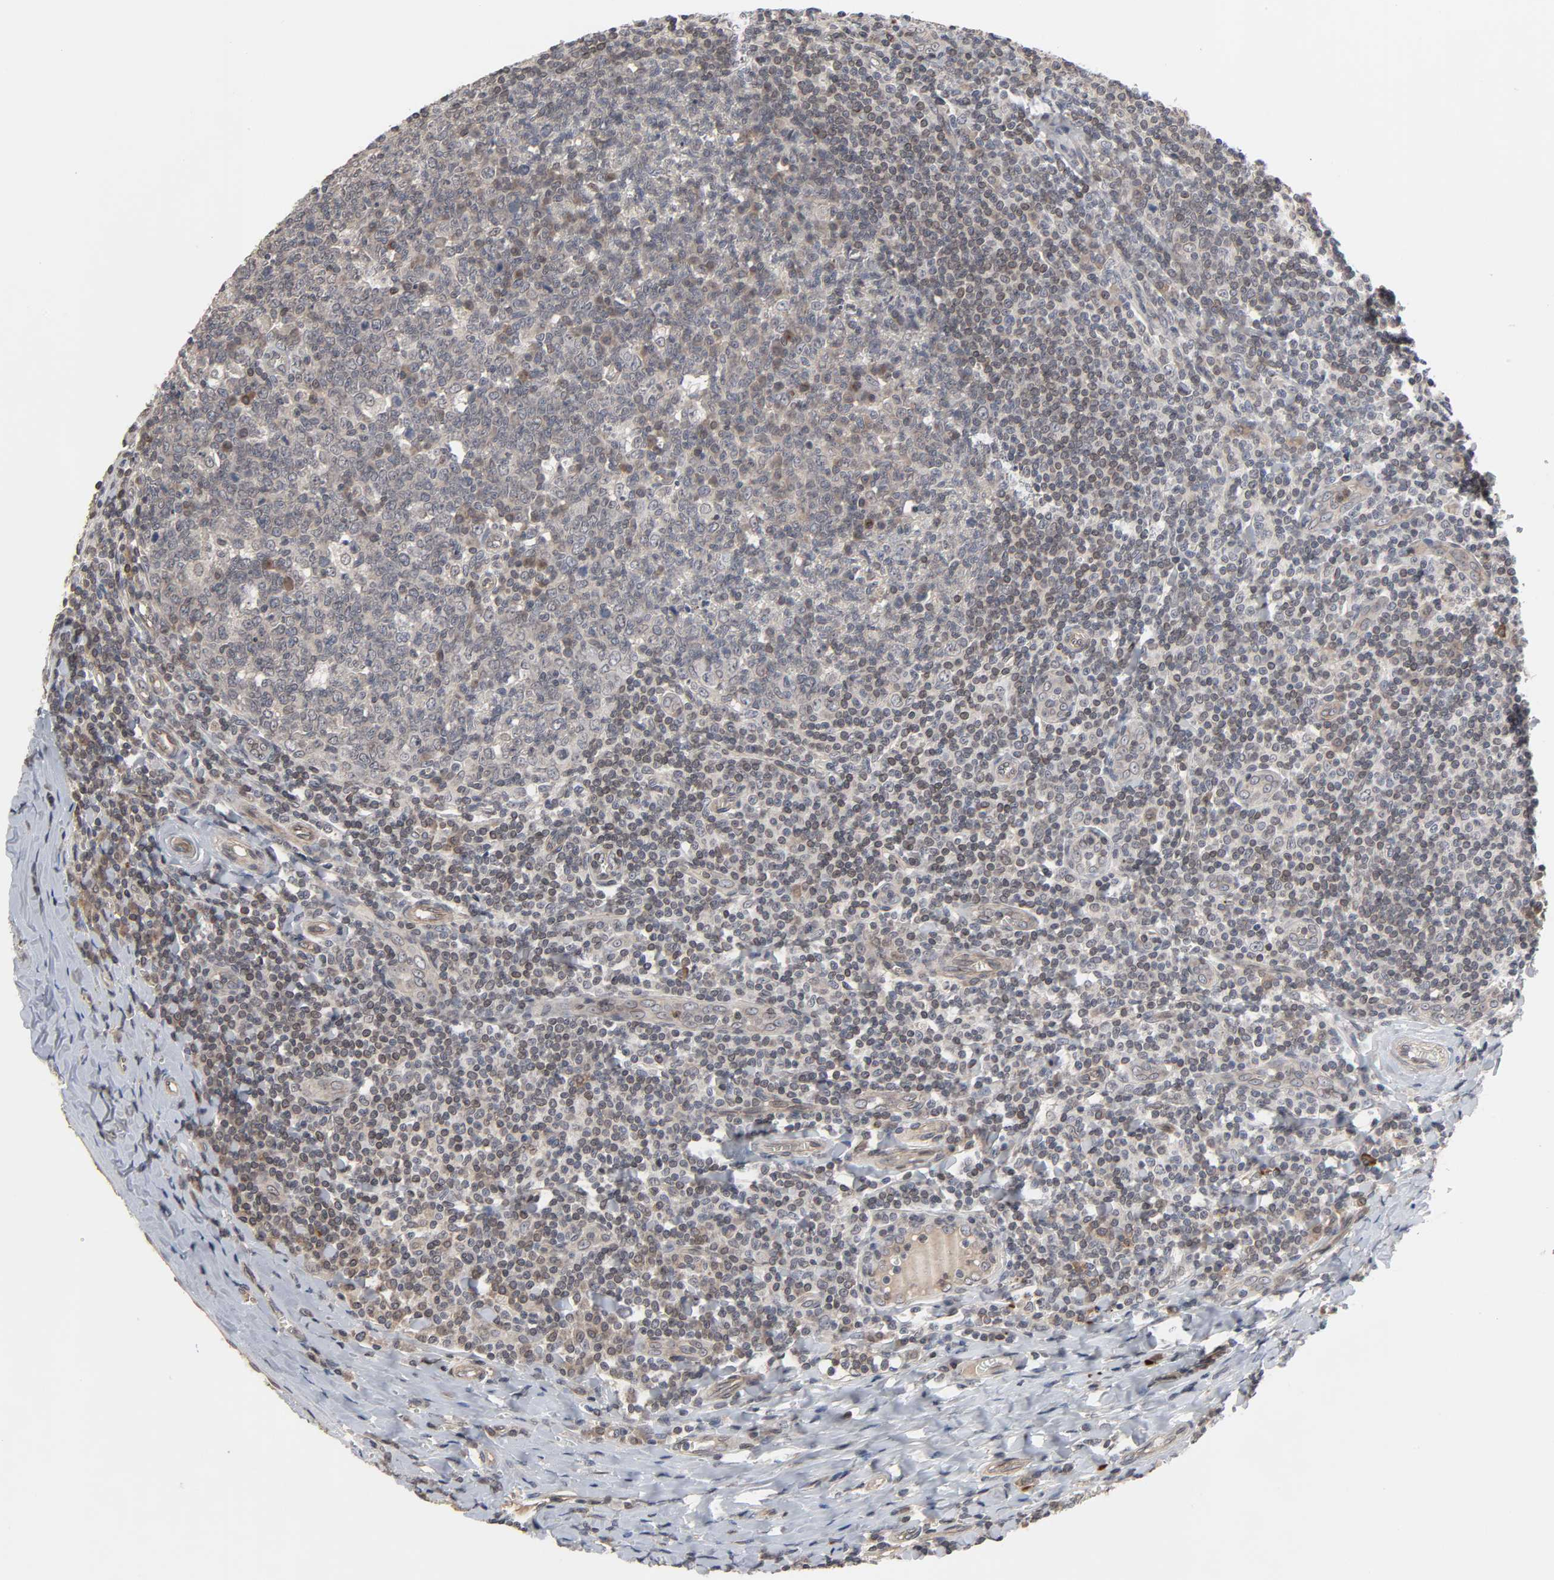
{"staining": {"intensity": "weak", "quantity": ">75%", "location": "cytoplasmic/membranous"}, "tissue": "tonsil", "cell_type": "Germinal center cells", "image_type": "normal", "snomed": [{"axis": "morphology", "description": "Normal tissue, NOS"}, {"axis": "topography", "description": "Tonsil"}], "caption": "The immunohistochemical stain highlights weak cytoplasmic/membranous positivity in germinal center cells of unremarkable tonsil. (DAB (3,3'-diaminobenzidine) IHC with brightfield microscopy, high magnification).", "gene": "CCDC175", "patient": {"sex": "male", "age": 31}}